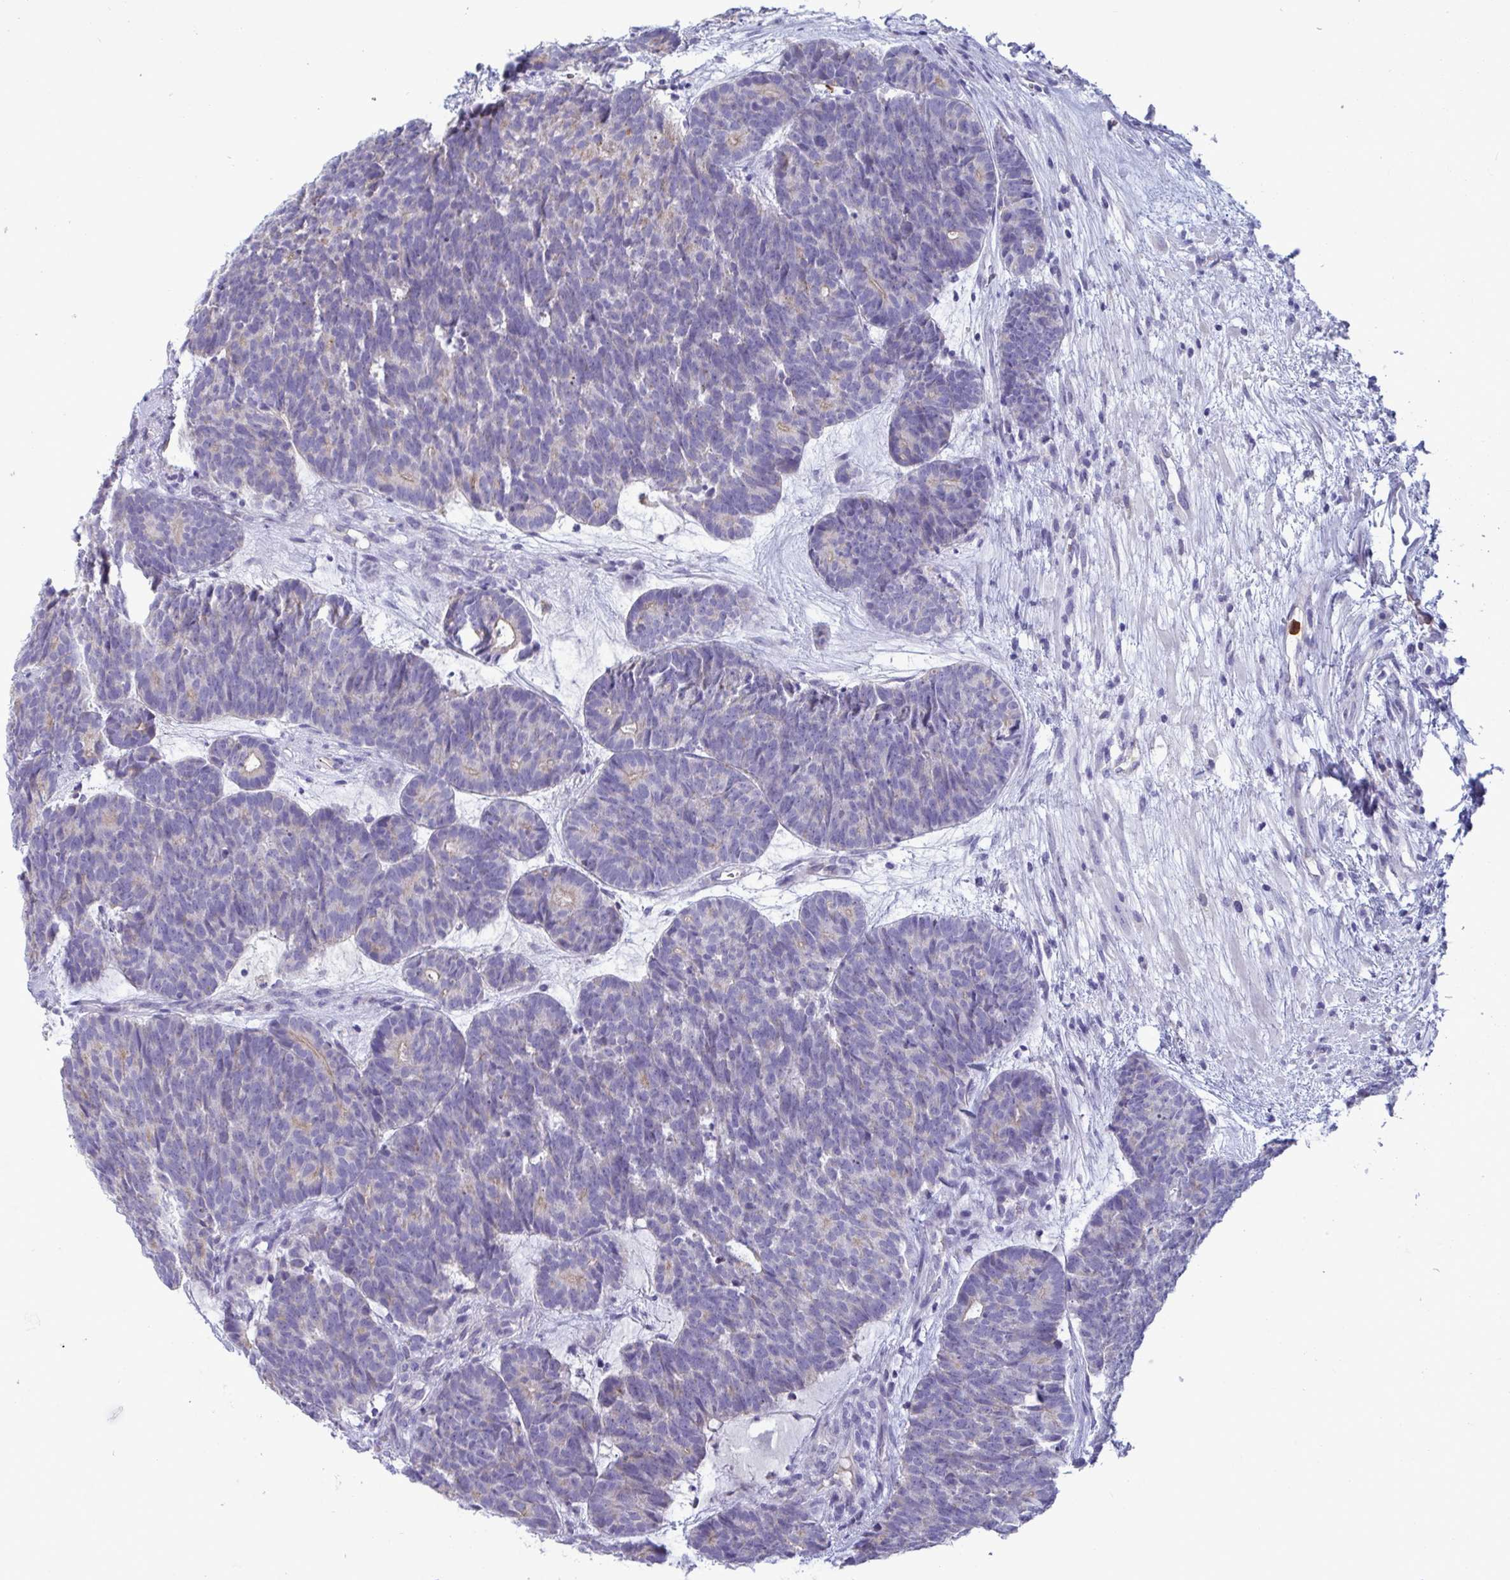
{"staining": {"intensity": "negative", "quantity": "none", "location": "none"}, "tissue": "head and neck cancer", "cell_type": "Tumor cells", "image_type": "cancer", "snomed": [{"axis": "morphology", "description": "Adenocarcinoma, NOS"}, {"axis": "topography", "description": "Head-Neck"}], "caption": "Immunohistochemistry (IHC) histopathology image of head and neck adenocarcinoma stained for a protein (brown), which exhibits no positivity in tumor cells.", "gene": "TAS2R38", "patient": {"sex": "female", "age": 81}}